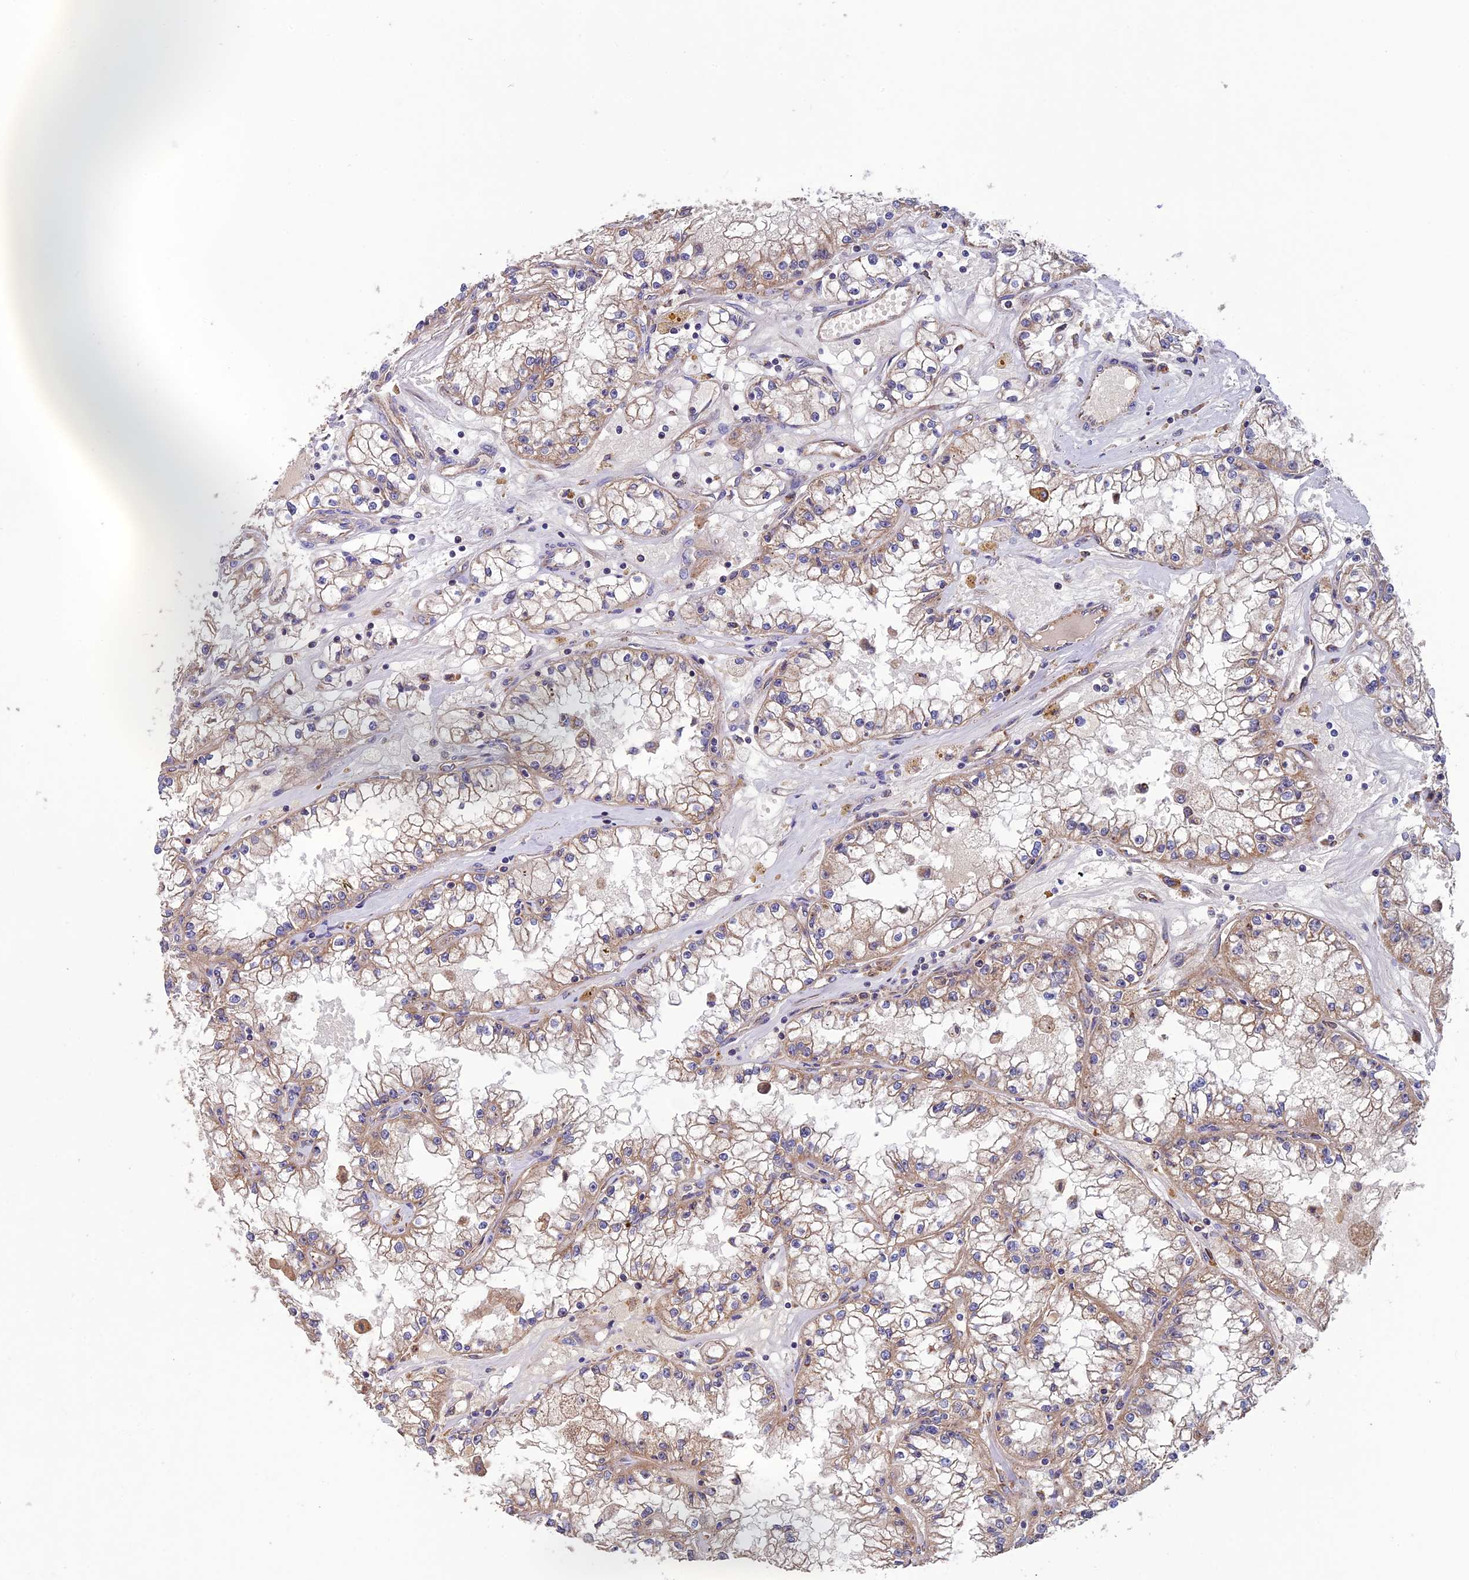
{"staining": {"intensity": "weak", "quantity": ">75%", "location": "cytoplasmic/membranous"}, "tissue": "renal cancer", "cell_type": "Tumor cells", "image_type": "cancer", "snomed": [{"axis": "morphology", "description": "Adenocarcinoma, NOS"}, {"axis": "topography", "description": "Kidney"}], "caption": "Immunohistochemistry photomicrograph of neoplastic tissue: human renal cancer stained using immunohistochemistry (IHC) displays low levels of weak protein expression localized specifically in the cytoplasmic/membranous of tumor cells, appearing as a cytoplasmic/membranous brown color.", "gene": "DUS3L", "patient": {"sex": "male", "age": 56}}